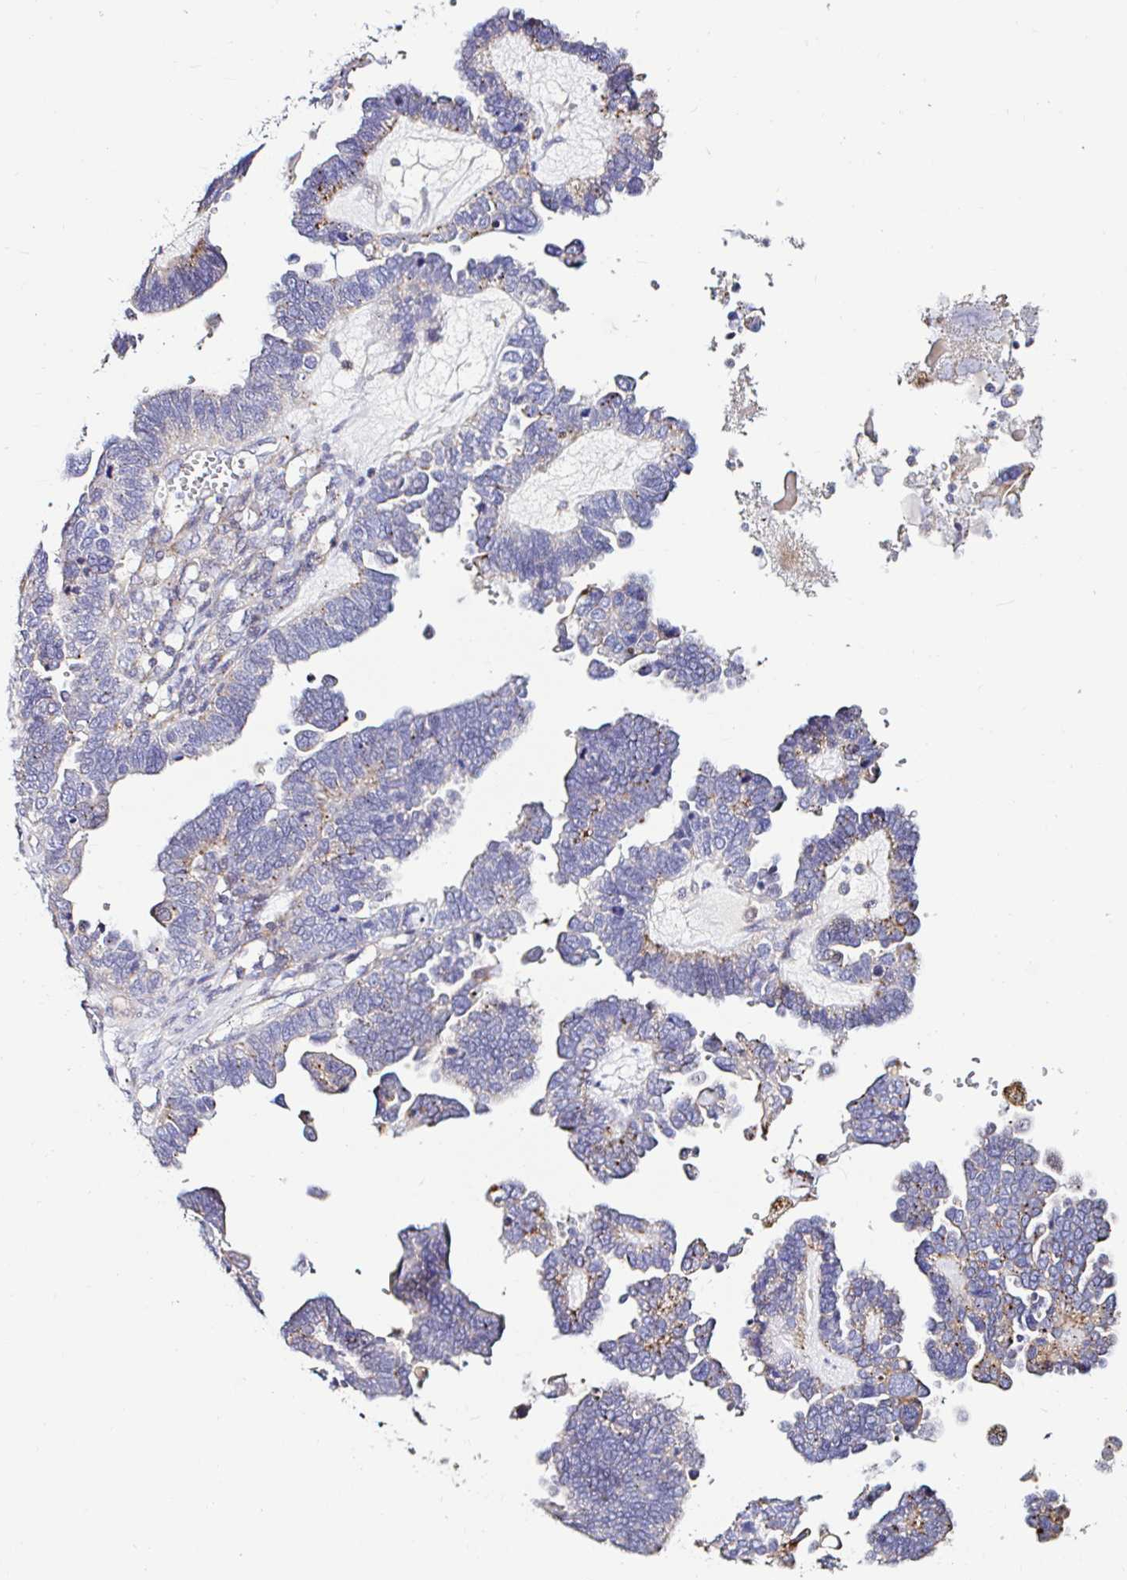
{"staining": {"intensity": "weak", "quantity": "<25%", "location": "cytoplasmic/membranous"}, "tissue": "ovarian cancer", "cell_type": "Tumor cells", "image_type": "cancer", "snomed": [{"axis": "morphology", "description": "Cystadenocarcinoma, serous, NOS"}, {"axis": "topography", "description": "Ovary"}], "caption": "Protein analysis of ovarian cancer reveals no significant staining in tumor cells.", "gene": "GALNS", "patient": {"sex": "female", "age": 51}}